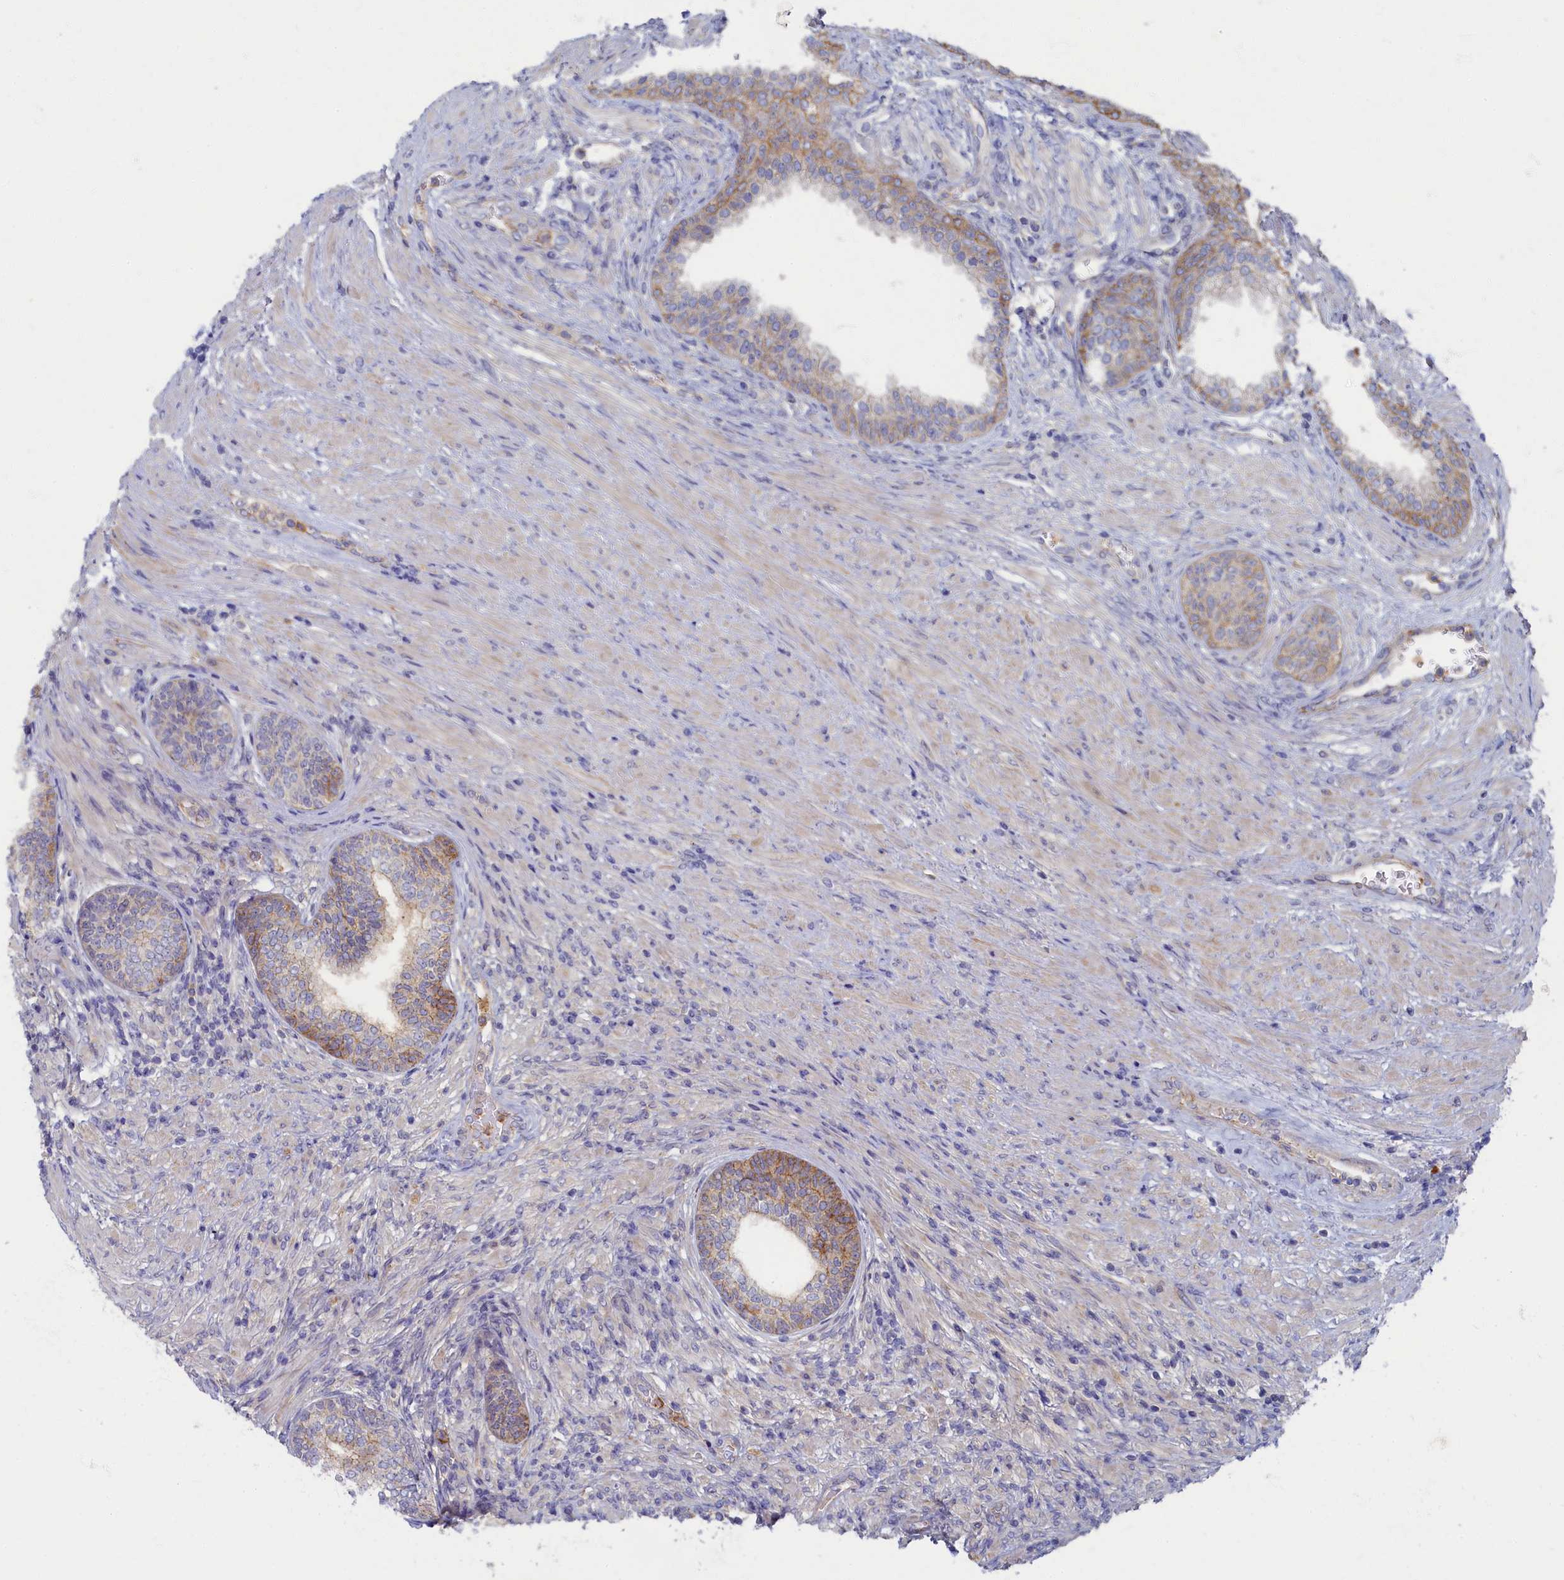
{"staining": {"intensity": "moderate", "quantity": "25%-75%", "location": "cytoplasmic/membranous"}, "tissue": "prostate", "cell_type": "Glandular cells", "image_type": "normal", "snomed": [{"axis": "morphology", "description": "Normal tissue, NOS"}, {"axis": "topography", "description": "Prostate"}], "caption": "Prostate stained for a protein (brown) shows moderate cytoplasmic/membranous positive staining in about 25%-75% of glandular cells.", "gene": "PSMG2", "patient": {"sex": "male", "age": 76}}